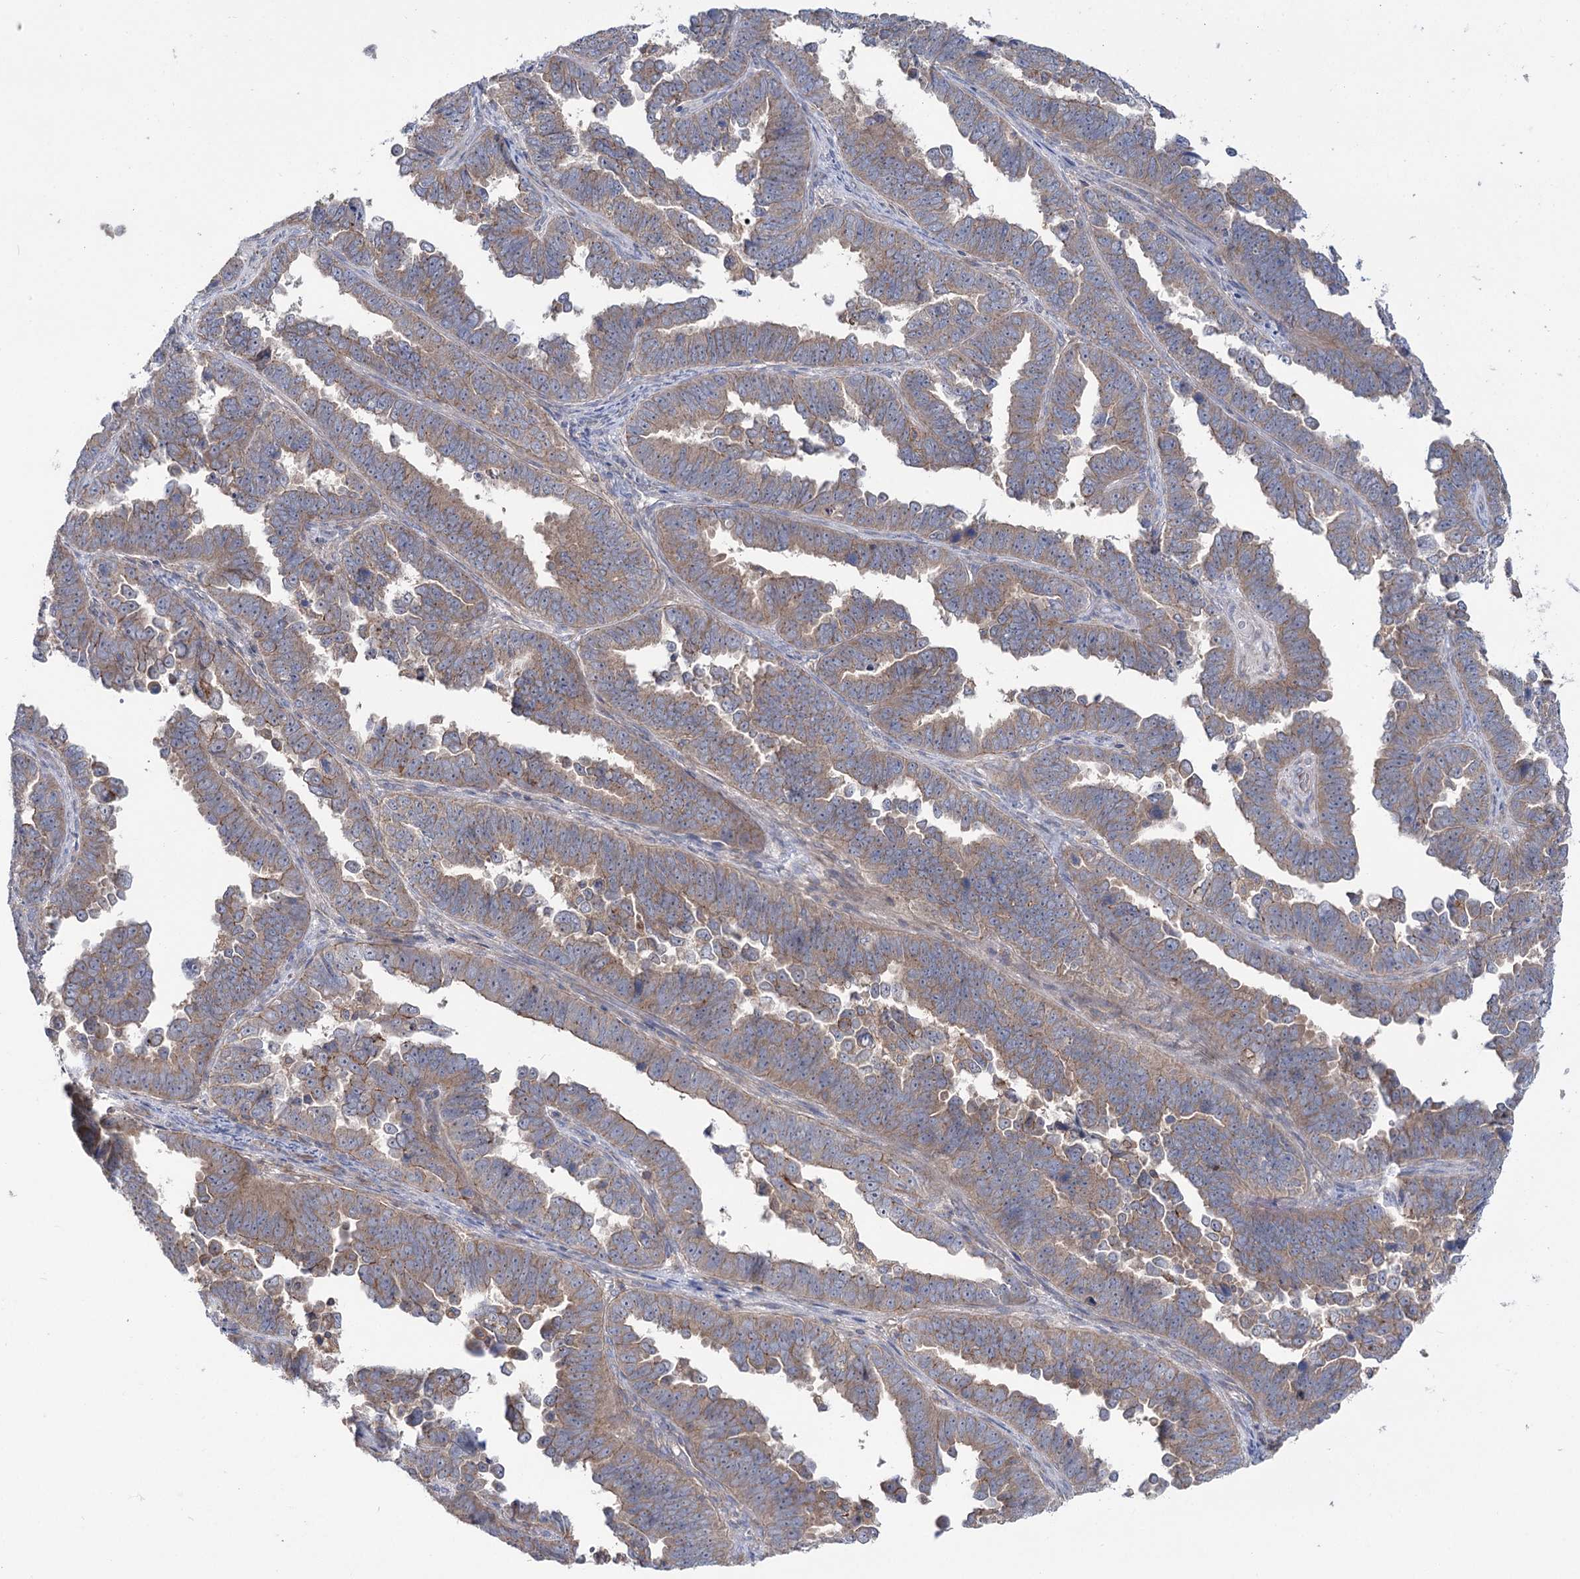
{"staining": {"intensity": "weak", "quantity": ">75%", "location": "cytoplasmic/membranous"}, "tissue": "endometrial cancer", "cell_type": "Tumor cells", "image_type": "cancer", "snomed": [{"axis": "morphology", "description": "Adenocarcinoma, NOS"}, {"axis": "topography", "description": "Endometrium"}], "caption": "There is low levels of weak cytoplasmic/membranous positivity in tumor cells of endometrial cancer (adenocarcinoma), as demonstrated by immunohistochemical staining (brown color).", "gene": "VPS37B", "patient": {"sex": "female", "age": 75}}